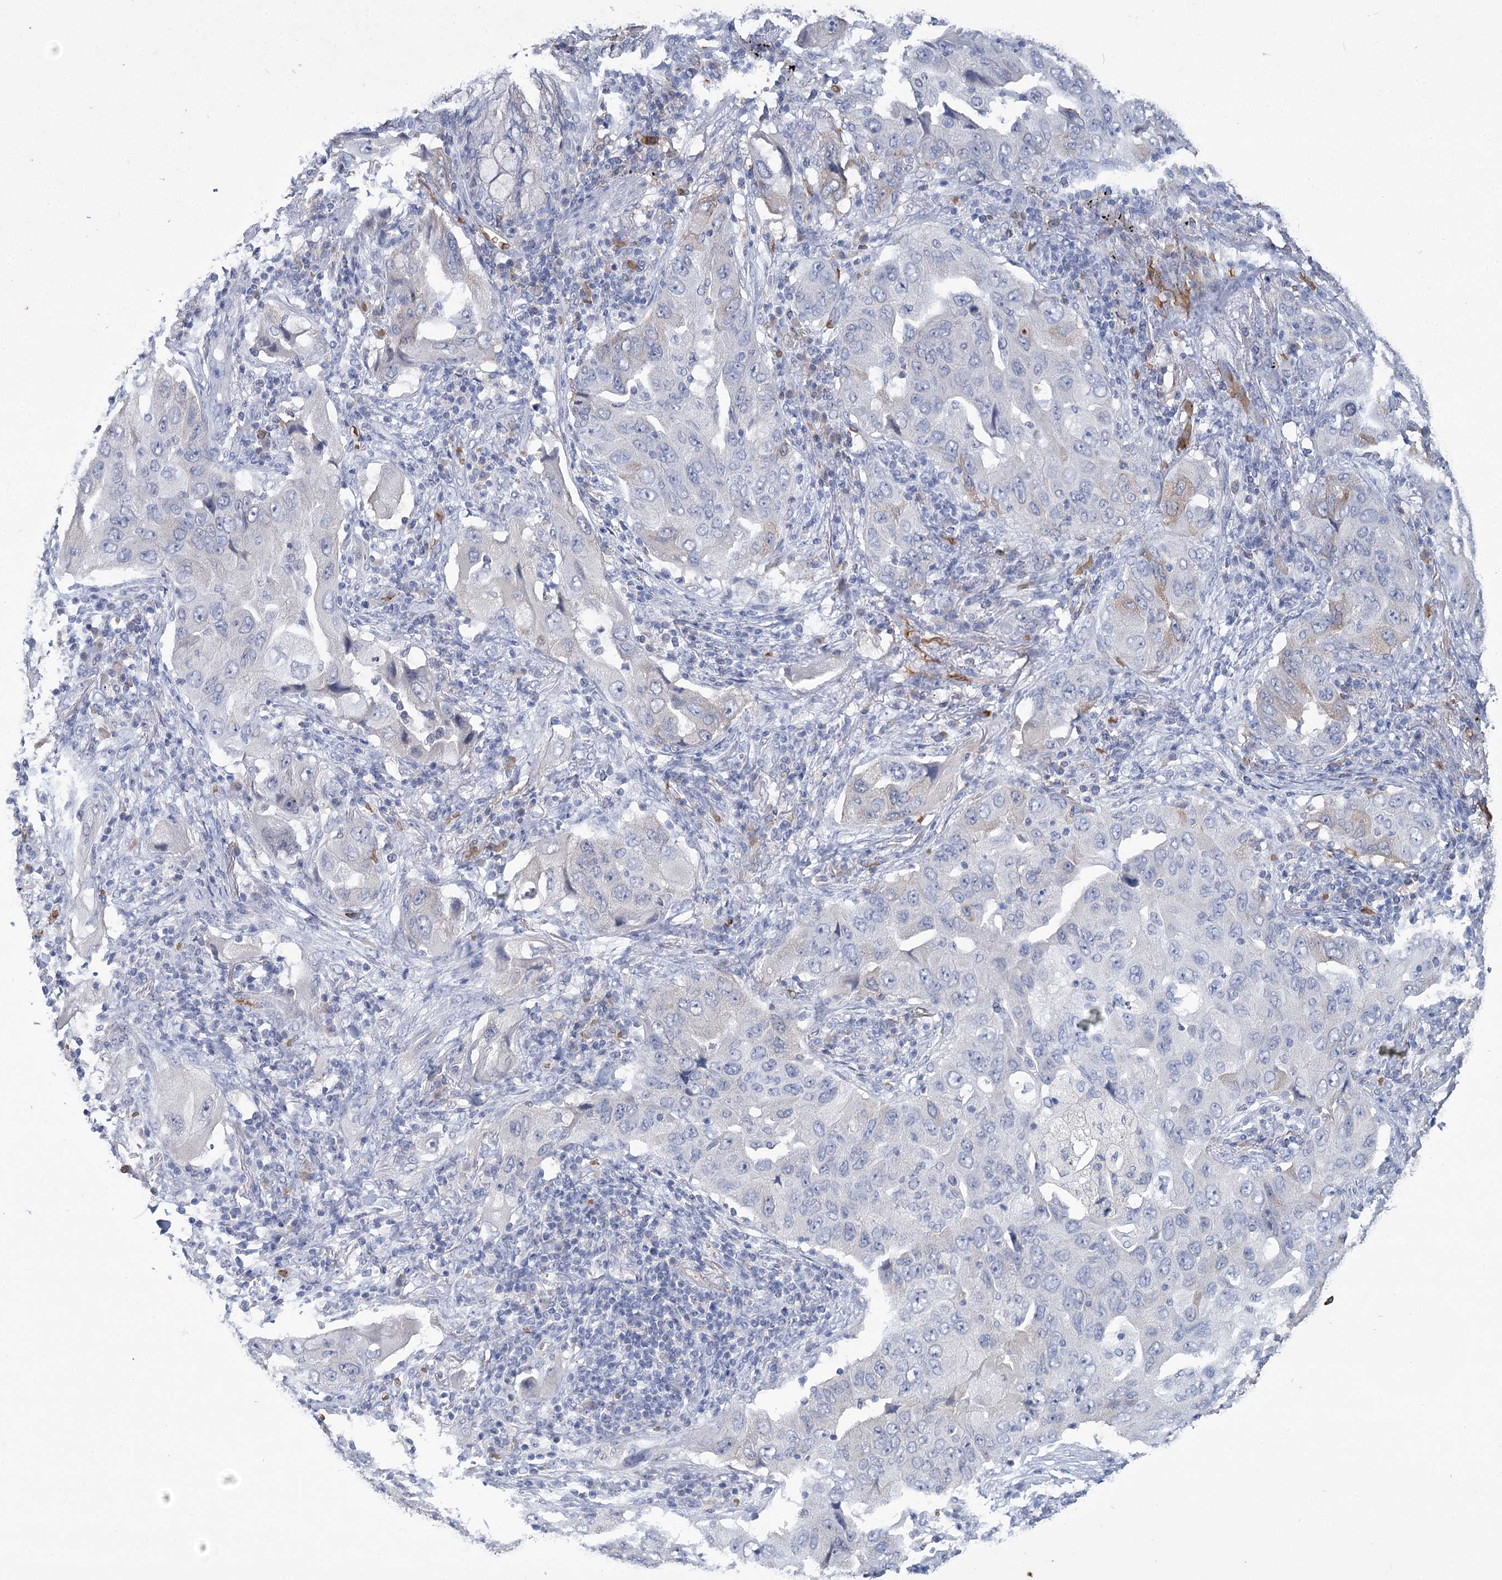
{"staining": {"intensity": "negative", "quantity": "none", "location": "none"}, "tissue": "lung cancer", "cell_type": "Tumor cells", "image_type": "cancer", "snomed": [{"axis": "morphology", "description": "Adenocarcinoma, NOS"}, {"axis": "topography", "description": "Lung"}], "caption": "There is no significant expression in tumor cells of lung adenocarcinoma.", "gene": "HBA1", "patient": {"sex": "female", "age": 65}}